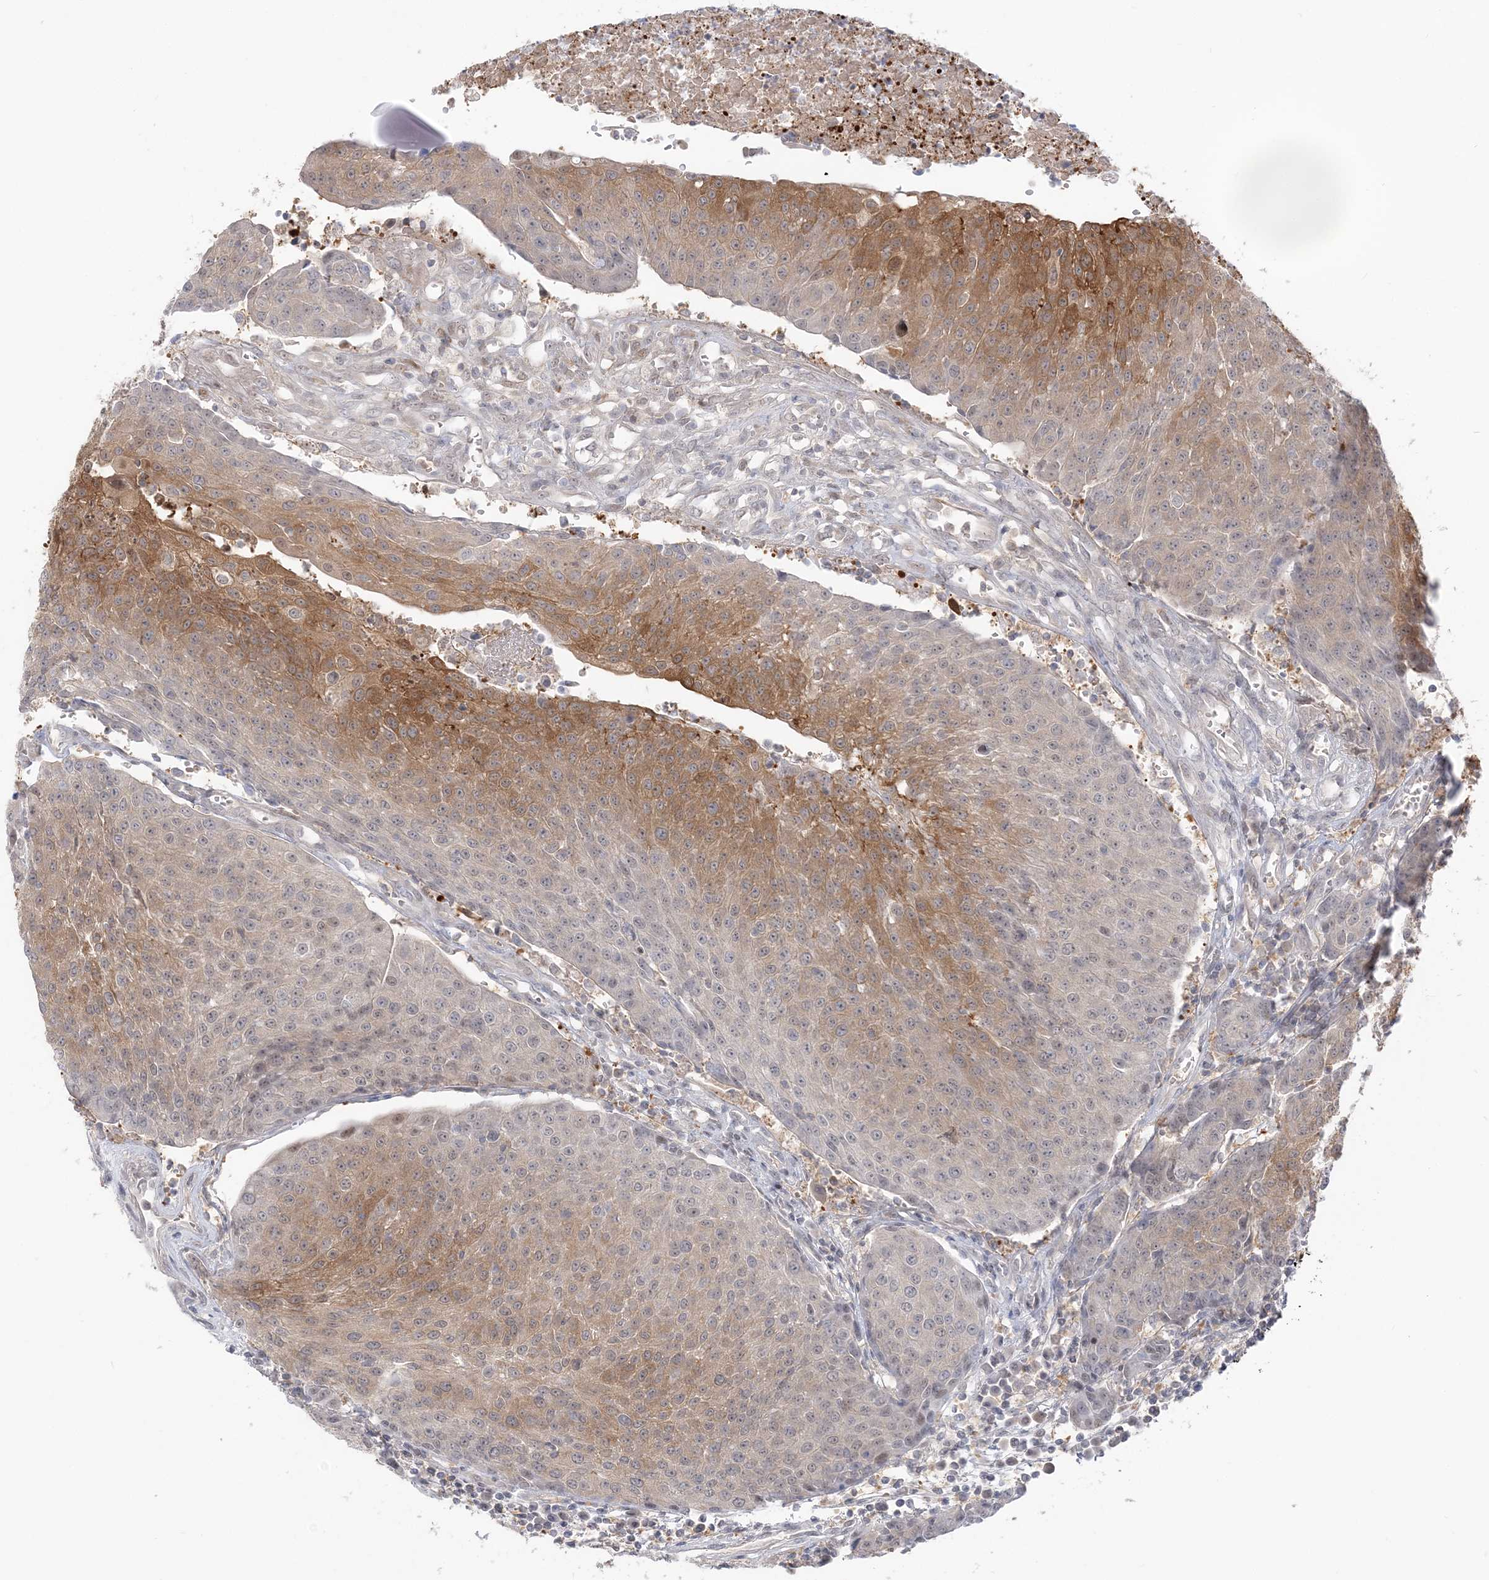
{"staining": {"intensity": "moderate", "quantity": "25%-75%", "location": "cytoplasmic/membranous,nuclear"}, "tissue": "urothelial cancer", "cell_type": "Tumor cells", "image_type": "cancer", "snomed": [{"axis": "morphology", "description": "Urothelial carcinoma, High grade"}, {"axis": "topography", "description": "Urinary bladder"}], "caption": "The photomicrograph demonstrates staining of urothelial cancer, revealing moderate cytoplasmic/membranous and nuclear protein positivity (brown color) within tumor cells.", "gene": "THADA", "patient": {"sex": "female", "age": 85}}